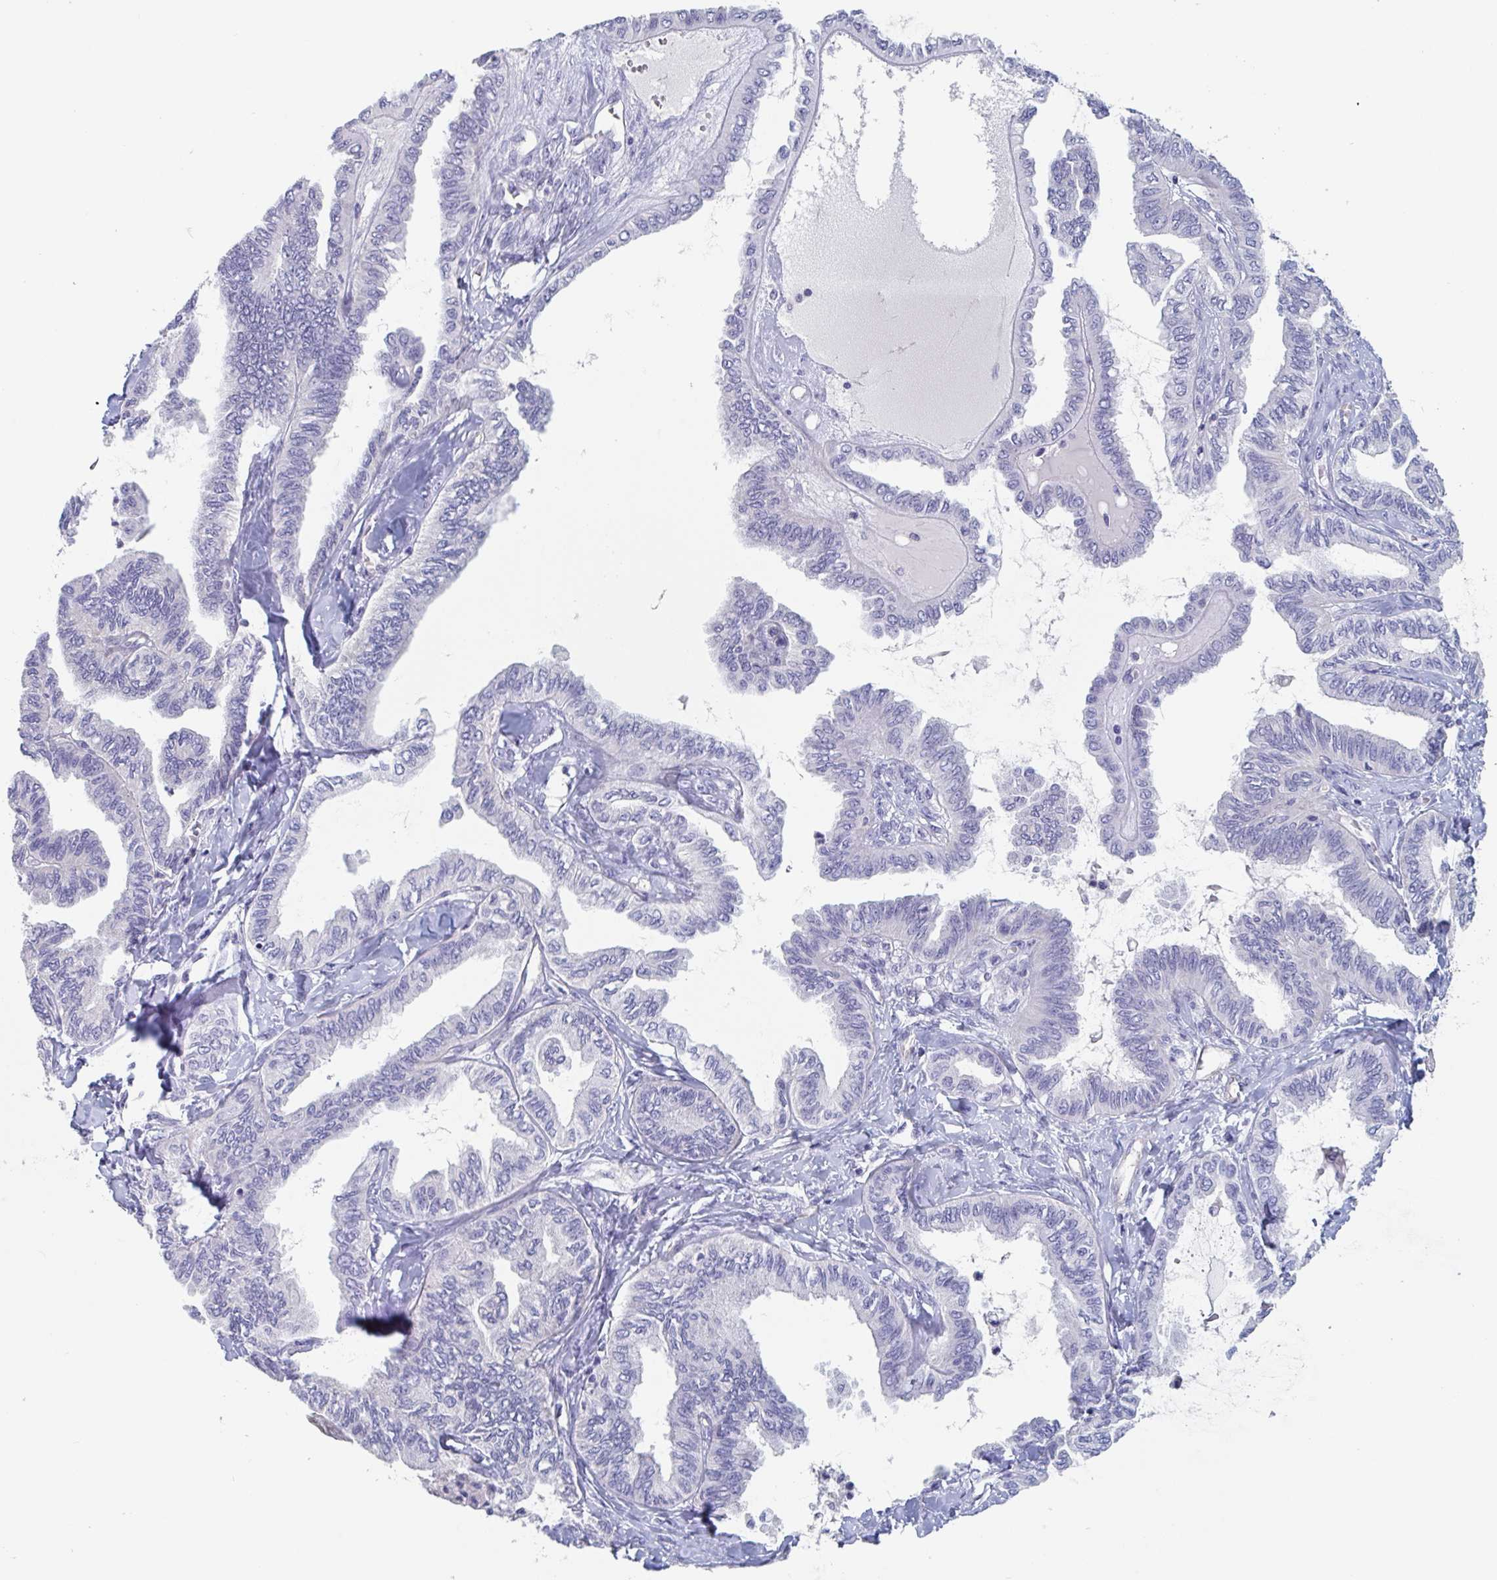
{"staining": {"intensity": "negative", "quantity": "none", "location": "none"}, "tissue": "ovarian cancer", "cell_type": "Tumor cells", "image_type": "cancer", "snomed": [{"axis": "morphology", "description": "Carcinoma, endometroid"}, {"axis": "topography", "description": "Ovary"}], "caption": "High magnification brightfield microscopy of ovarian cancer stained with DAB (brown) and counterstained with hematoxylin (blue): tumor cells show no significant expression.", "gene": "ABHD16A", "patient": {"sex": "female", "age": 70}}